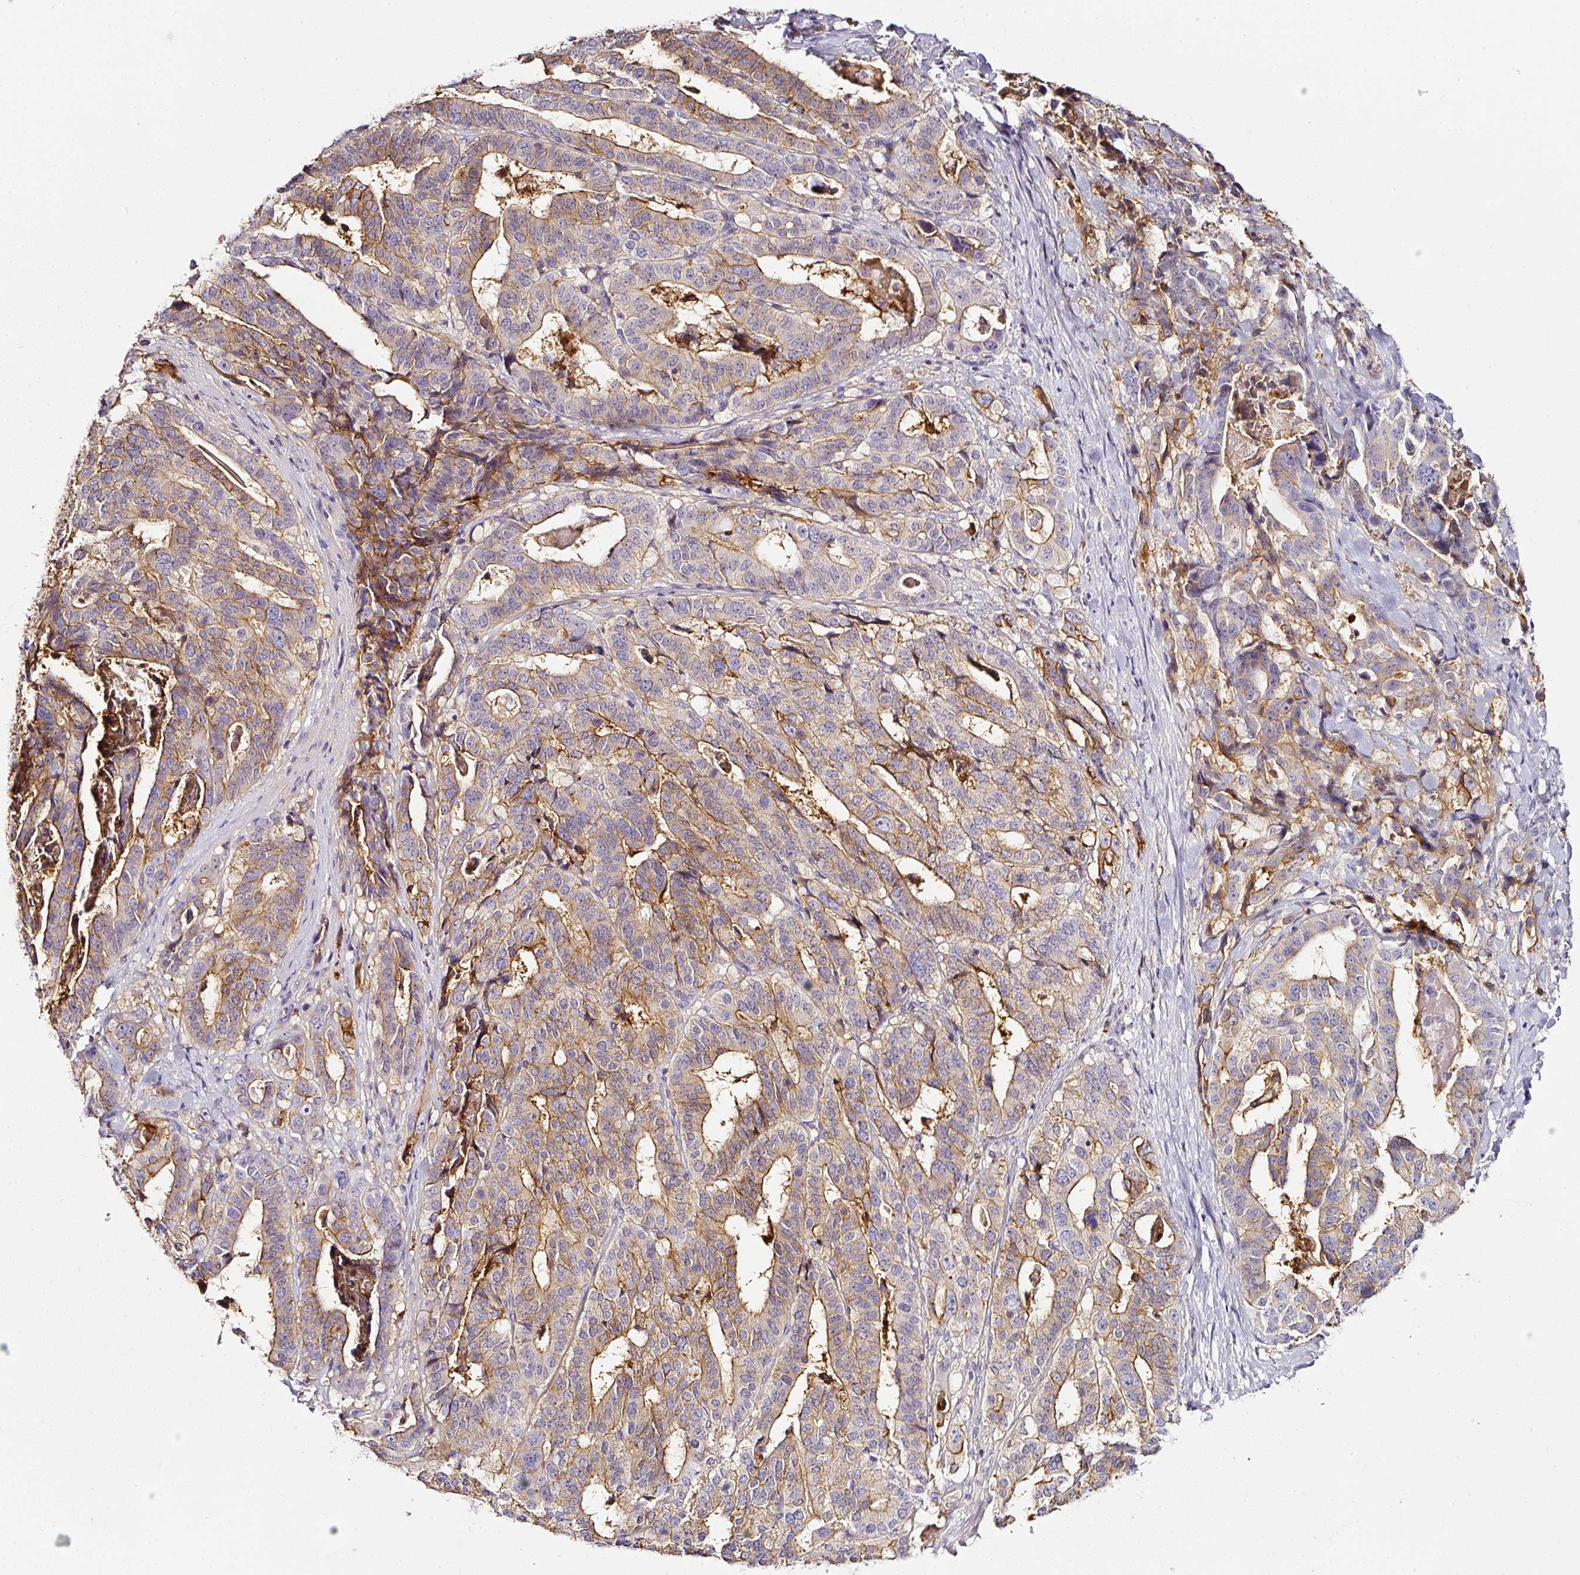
{"staining": {"intensity": "moderate", "quantity": "25%-75%", "location": "cytoplasmic/membranous"}, "tissue": "stomach cancer", "cell_type": "Tumor cells", "image_type": "cancer", "snomed": [{"axis": "morphology", "description": "Adenocarcinoma, NOS"}, {"axis": "topography", "description": "Stomach"}], "caption": "About 25%-75% of tumor cells in human stomach cancer demonstrate moderate cytoplasmic/membranous protein staining as visualized by brown immunohistochemical staining.", "gene": "CD47", "patient": {"sex": "male", "age": 48}}